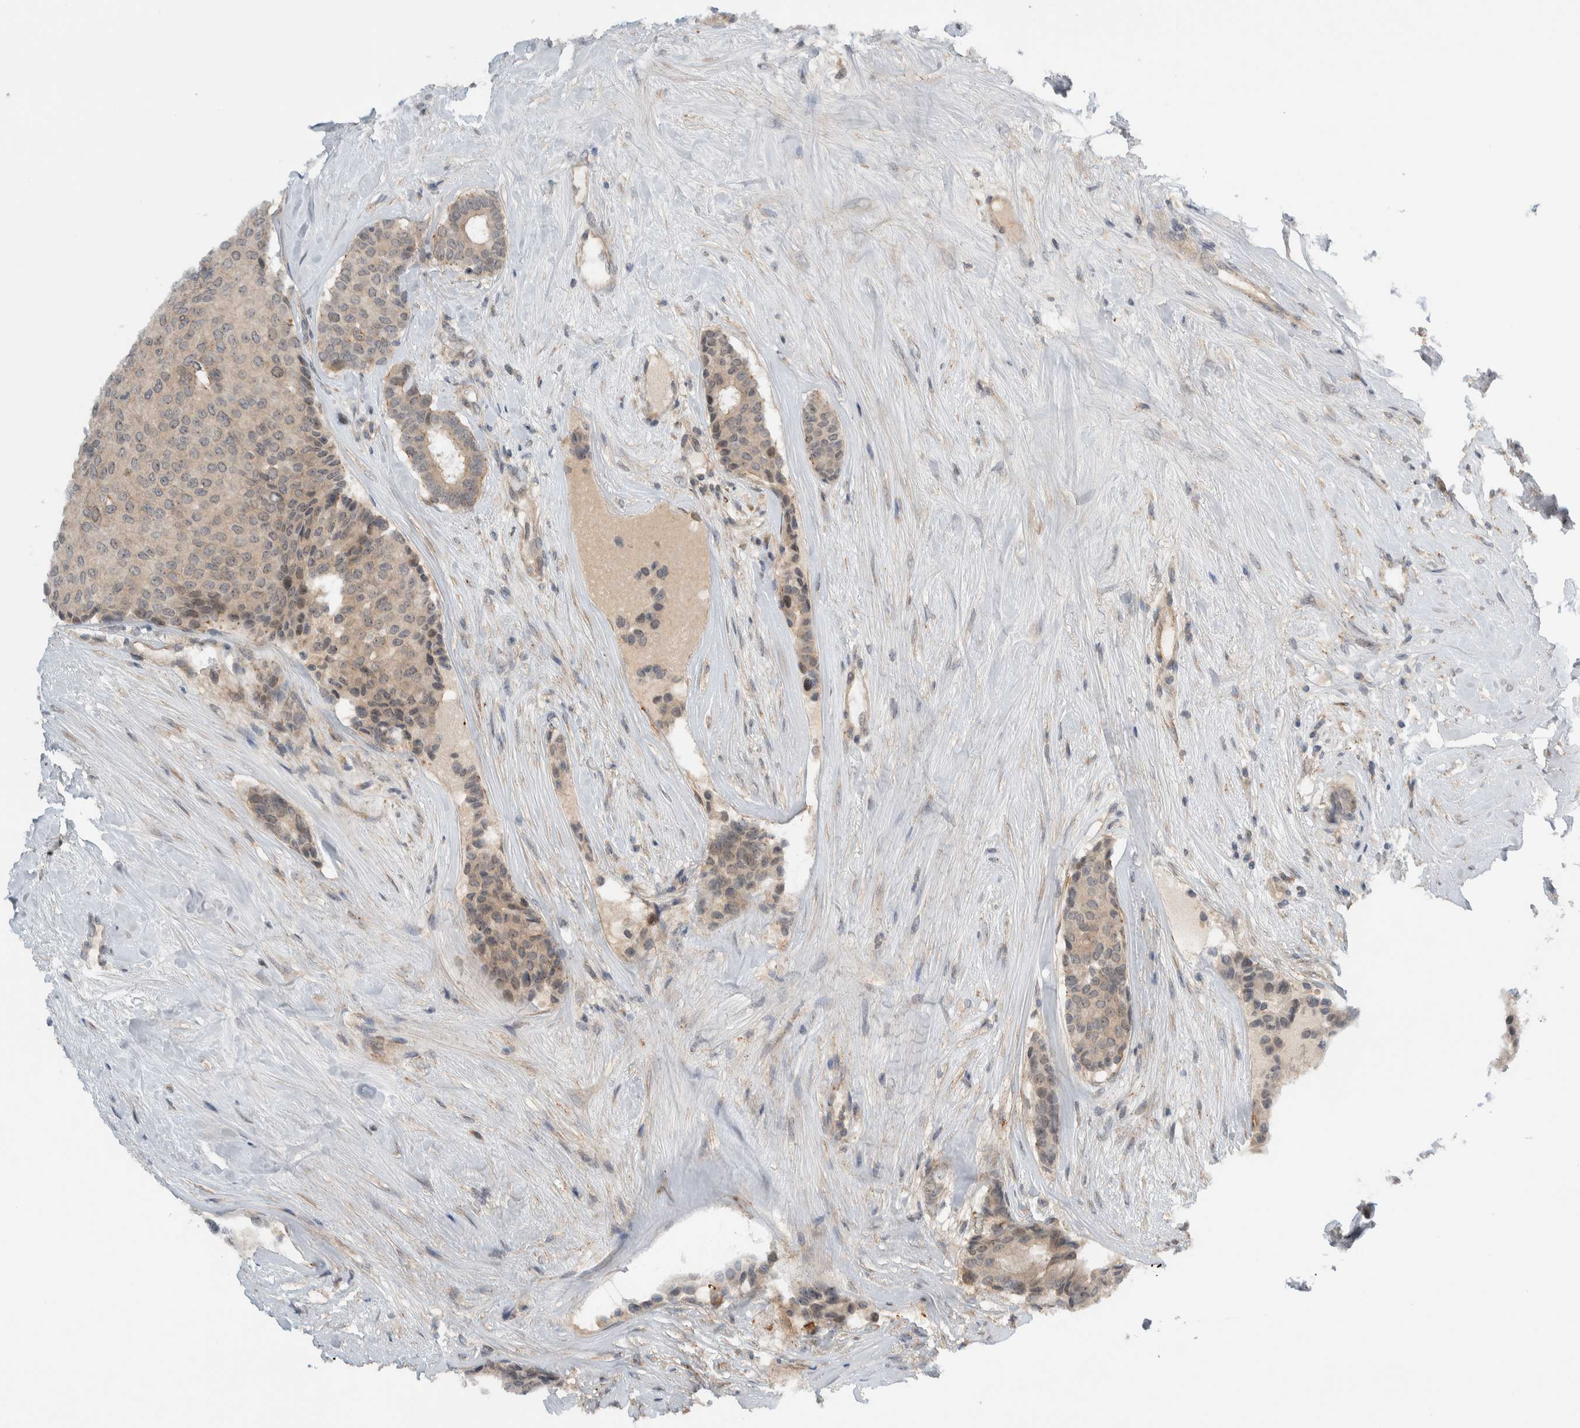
{"staining": {"intensity": "weak", "quantity": ">75%", "location": "cytoplasmic/membranous,nuclear"}, "tissue": "breast cancer", "cell_type": "Tumor cells", "image_type": "cancer", "snomed": [{"axis": "morphology", "description": "Duct carcinoma"}, {"axis": "topography", "description": "Breast"}], "caption": "A brown stain shows weak cytoplasmic/membranous and nuclear staining of a protein in human breast cancer (intraductal carcinoma) tumor cells. (Stains: DAB in brown, nuclei in blue, Microscopy: brightfield microscopy at high magnification).", "gene": "MPRIP", "patient": {"sex": "female", "age": 75}}